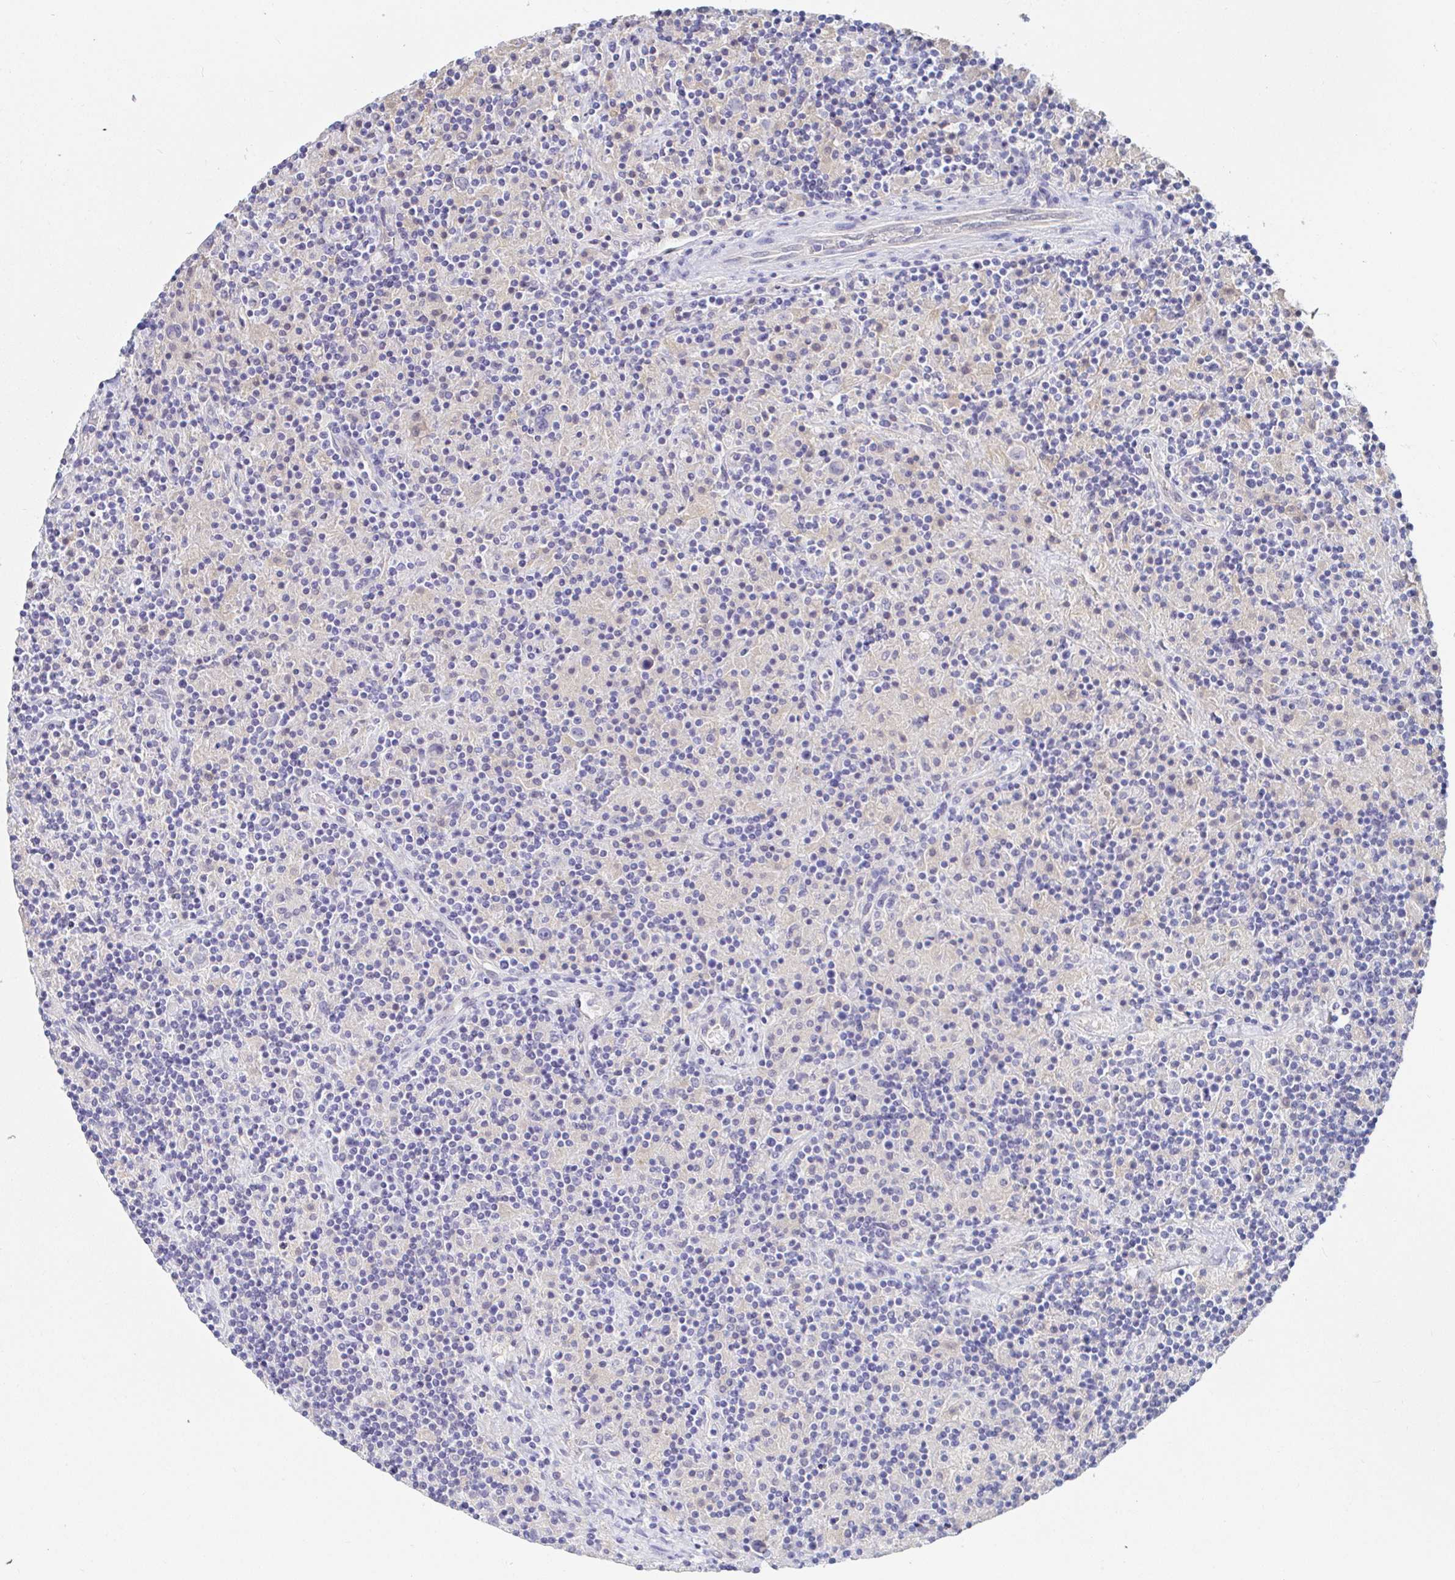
{"staining": {"intensity": "negative", "quantity": "none", "location": "none"}, "tissue": "lymphoma", "cell_type": "Tumor cells", "image_type": "cancer", "snomed": [{"axis": "morphology", "description": "Hodgkin's disease, NOS"}, {"axis": "topography", "description": "Lymph node"}], "caption": "Hodgkin's disease was stained to show a protein in brown. There is no significant staining in tumor cells. (DAB immunohistochemistry, high magnification).", "gene": "PDE6B", "patient": {"sex": "male", "age": 70}}